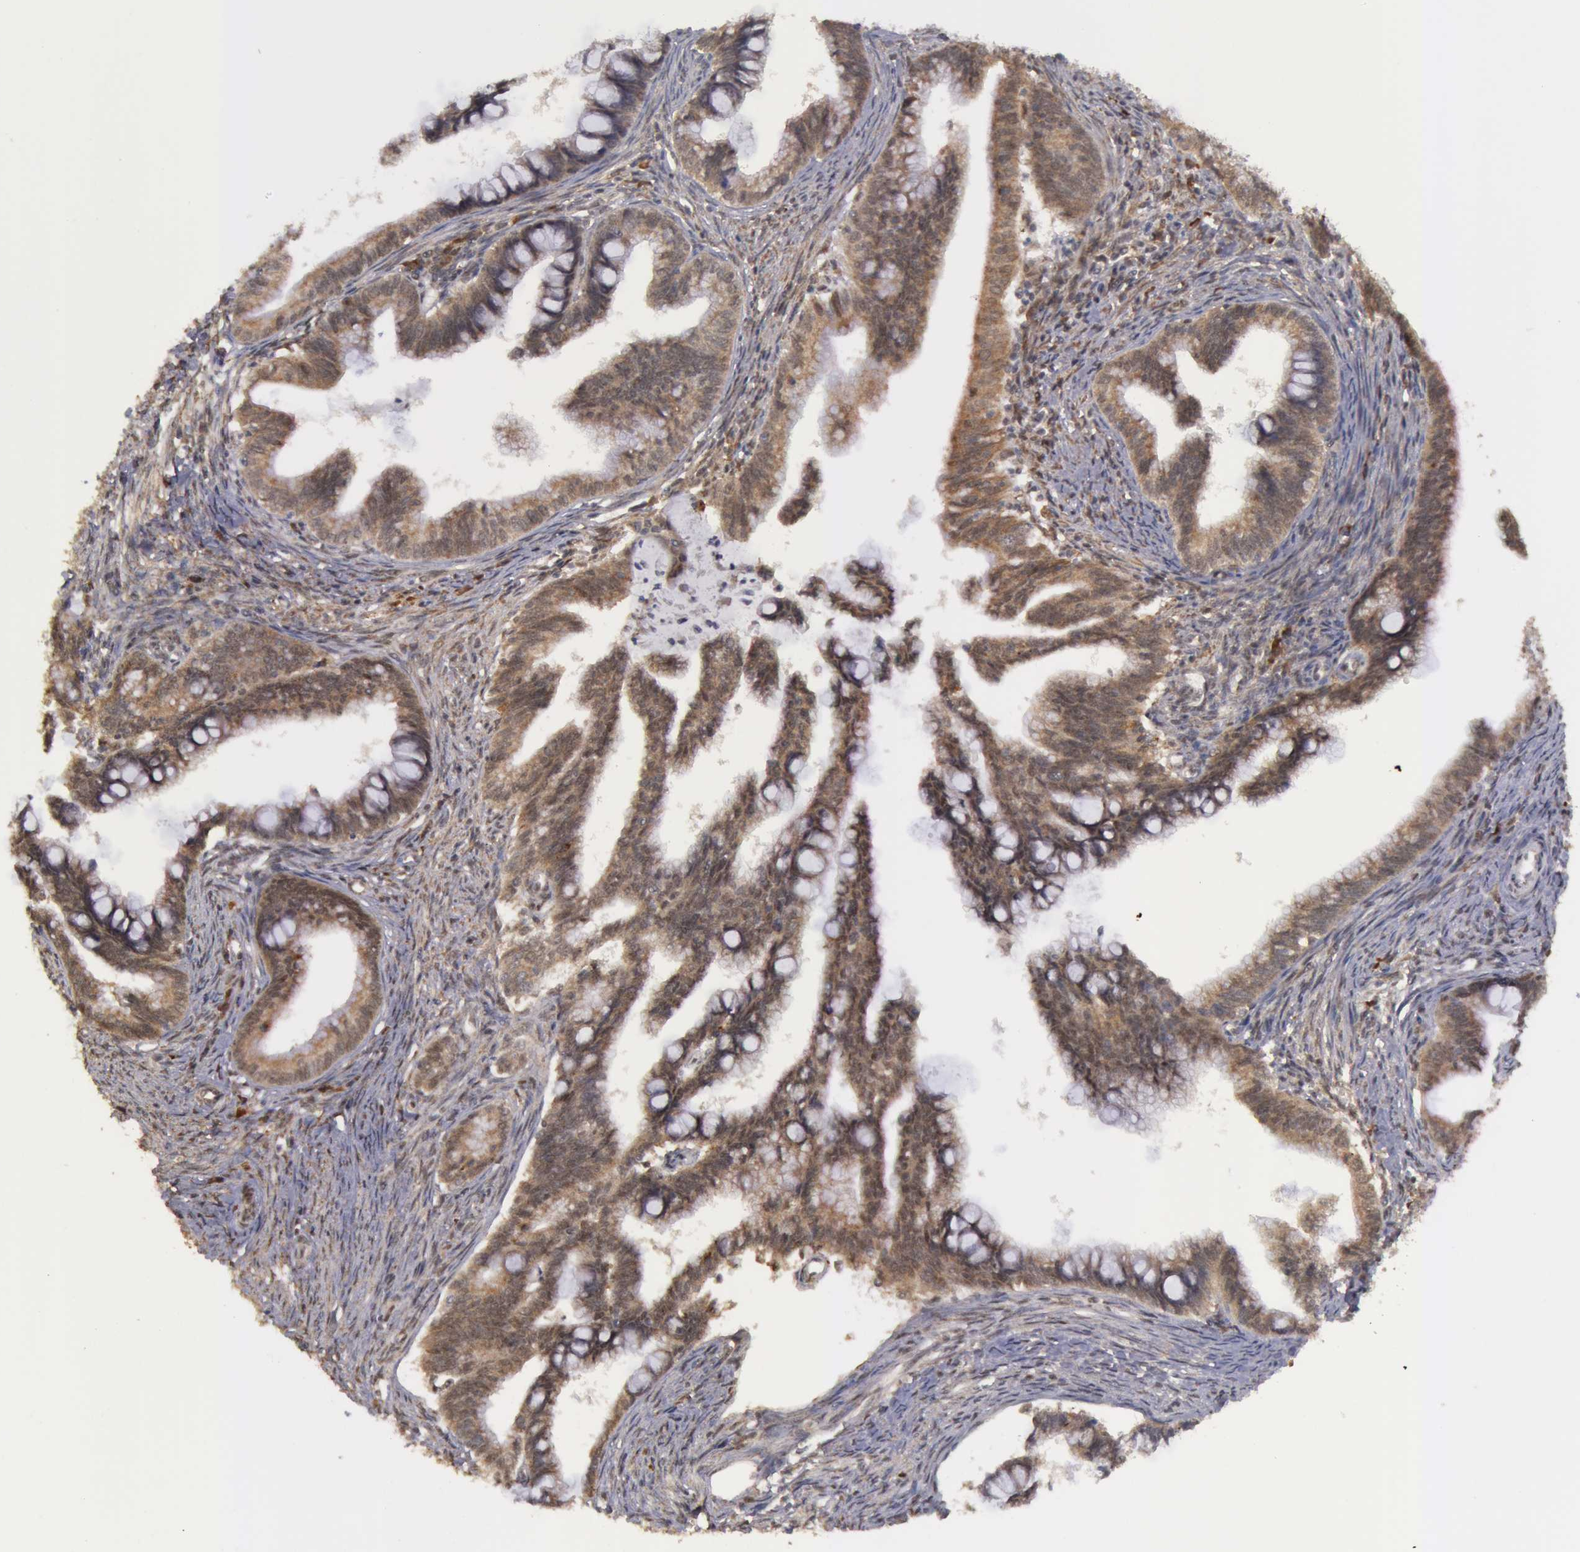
{"staining": {"intensity": "moderate", "quantity": ">75%", "location": "cytoplasmic/membranous"}, "tissue": "cervical cancer", "cell_type": "Tumor cells", "image_type": "cancer", "snomed": [{"axis": "morphology", "description": "Adenocarcinoma, NOS"}, {"axis": "topography", "description": "Cervix"}], "caption": "Tumor cells exhibit medium levels of moderate cytoplasmic/membranous staining in approximately >75% of cells in human cervical cancer (adenocarcinoma). (DAB IHC with brightfield microscopy, high magnification).", "gene": "GLIS1", "patient": {"sex": "female", "age": 36}}